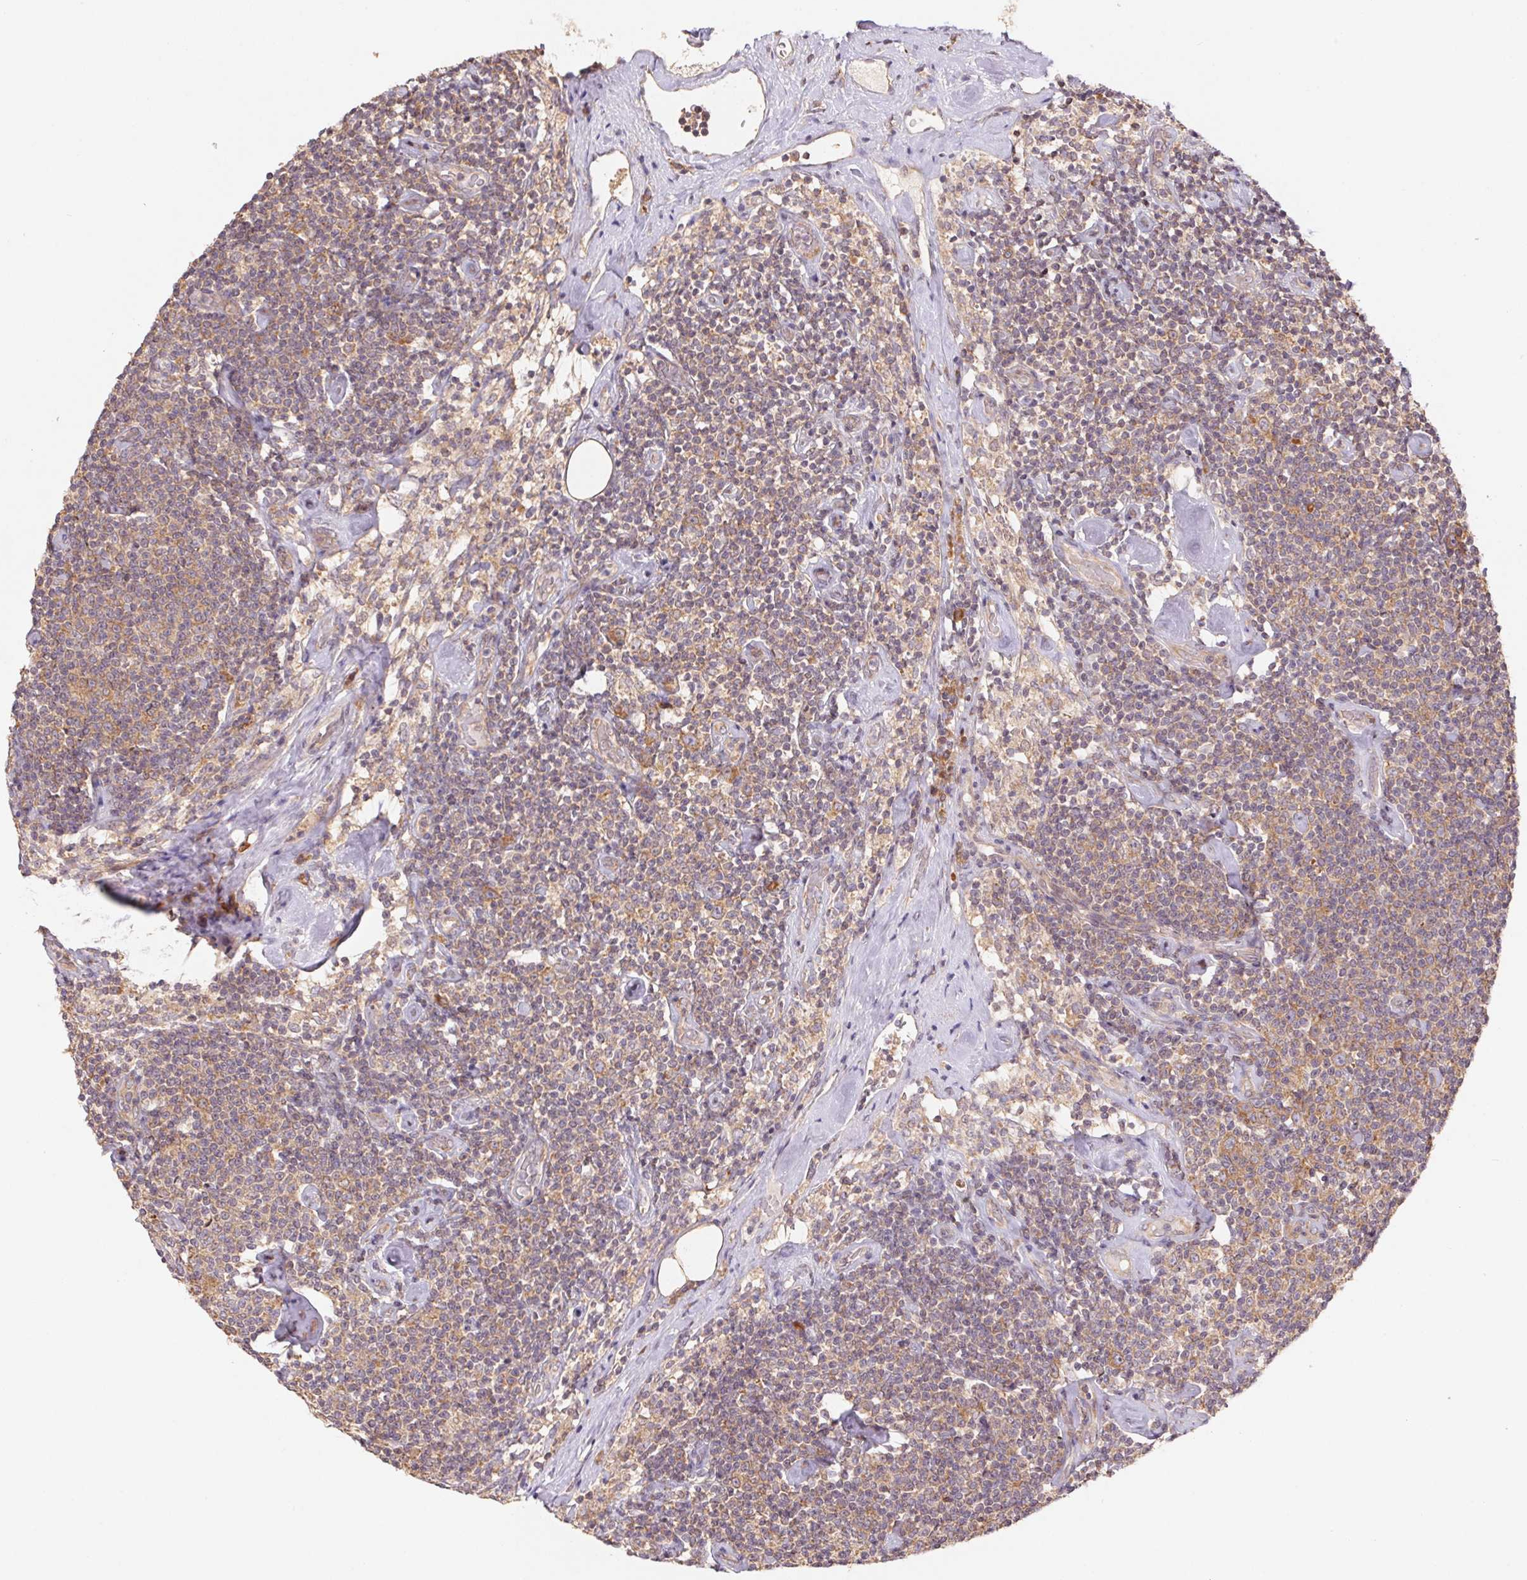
{"staining": {"intensity": "weak", "quantity": "25%-75%", "location": "cytoplasmic/membranous"}, "tissue": "lymphoma", "cell_type": "Tumor cells", "image_type": "cancer", "snomed": [{"axis": "morphology", "description": "Malignant lymphoma, non-Hodgkin's type, Low grade"}, {"axis": "topography", "description": "Lymph node"}], "caption": "Immunohistochemical staining of lymphoma displays weak cytoplasmic/membranous protein positivity in approximately 25%-75% of tumor cells. Immunohistochemistry (ihc) stains the protein of interest in brown and the nuclei are stained blue.", "gene": "RPL27A", "patient": {"sex": "male", "age": 81}}